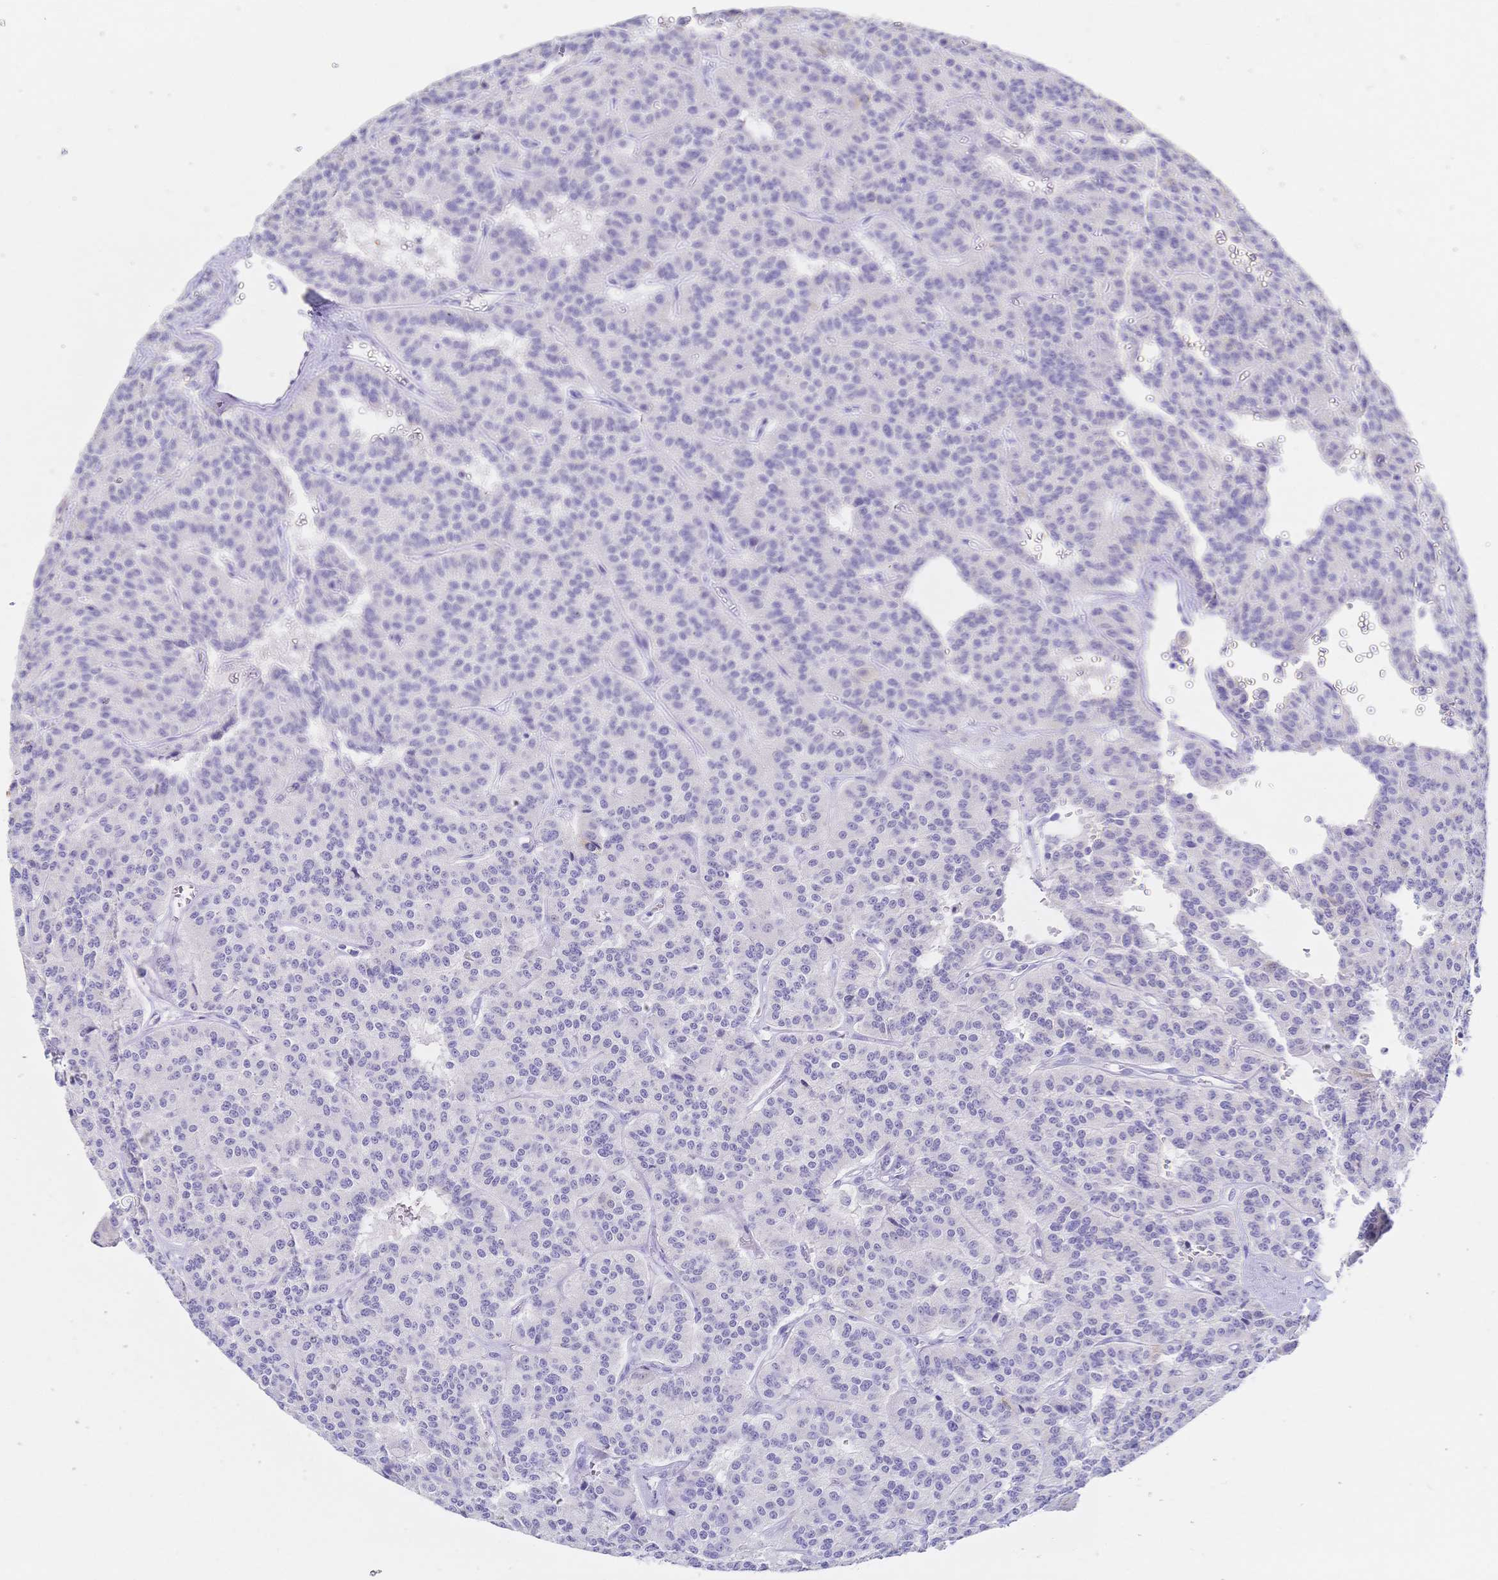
{"staining": {"intensity": "negative", "quantity": "none", "location": "none"}, "tissue": "carcinoid", "cell_type": "Tumor cells", "image_type": "cancer", "snomed": [{"axis": "morphology", "description": "Carcinoid, malignant, NOS"}, {"axis": "topography", "description": "Lung"}], "caption": "The image reveals no staining of tumor cells in carcinoid. (DAB (3,3'-diaminobenzidine) immunohistochemistry (IHC) visualized using brightfield microscopy, high magnification).", "gene": "RRM1", "patient": {"sex": "female", "age": 71}}